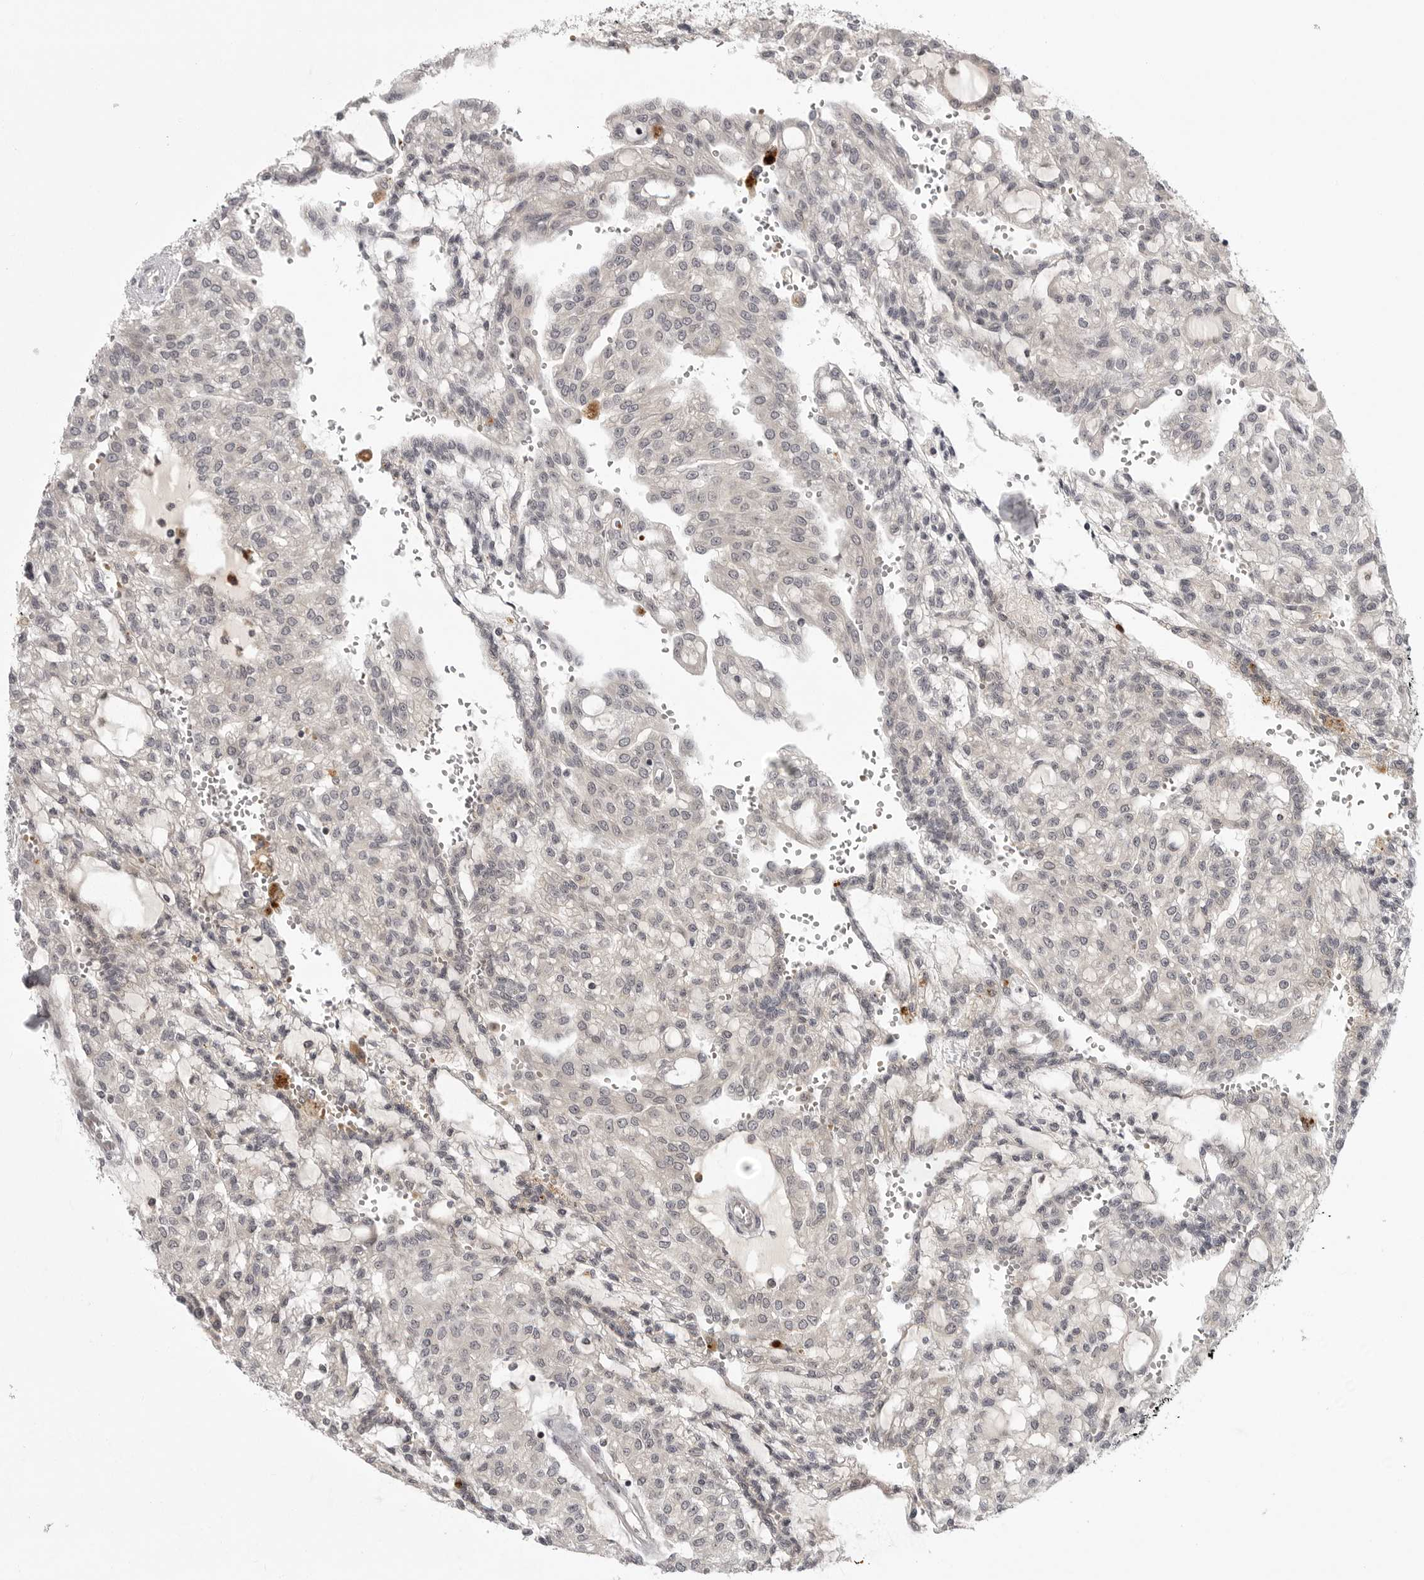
{"staining": {"intensity": "negative", "quantity": "none", "location": "none"}, "tissue": "renal cancer", "cell_type": "Tumor cells", "image_type": "cancer", "snomed": [{"axis": "morphology", "description": "Adenocarcinoma, NOS"}, {"axis": "topography", "description": "Kidney"}], "caption": "Tumor cells are negative for protein expression in human renal cancer.", "gene": "CD300LD", "patient": {"sex": "male", "age": 63}}